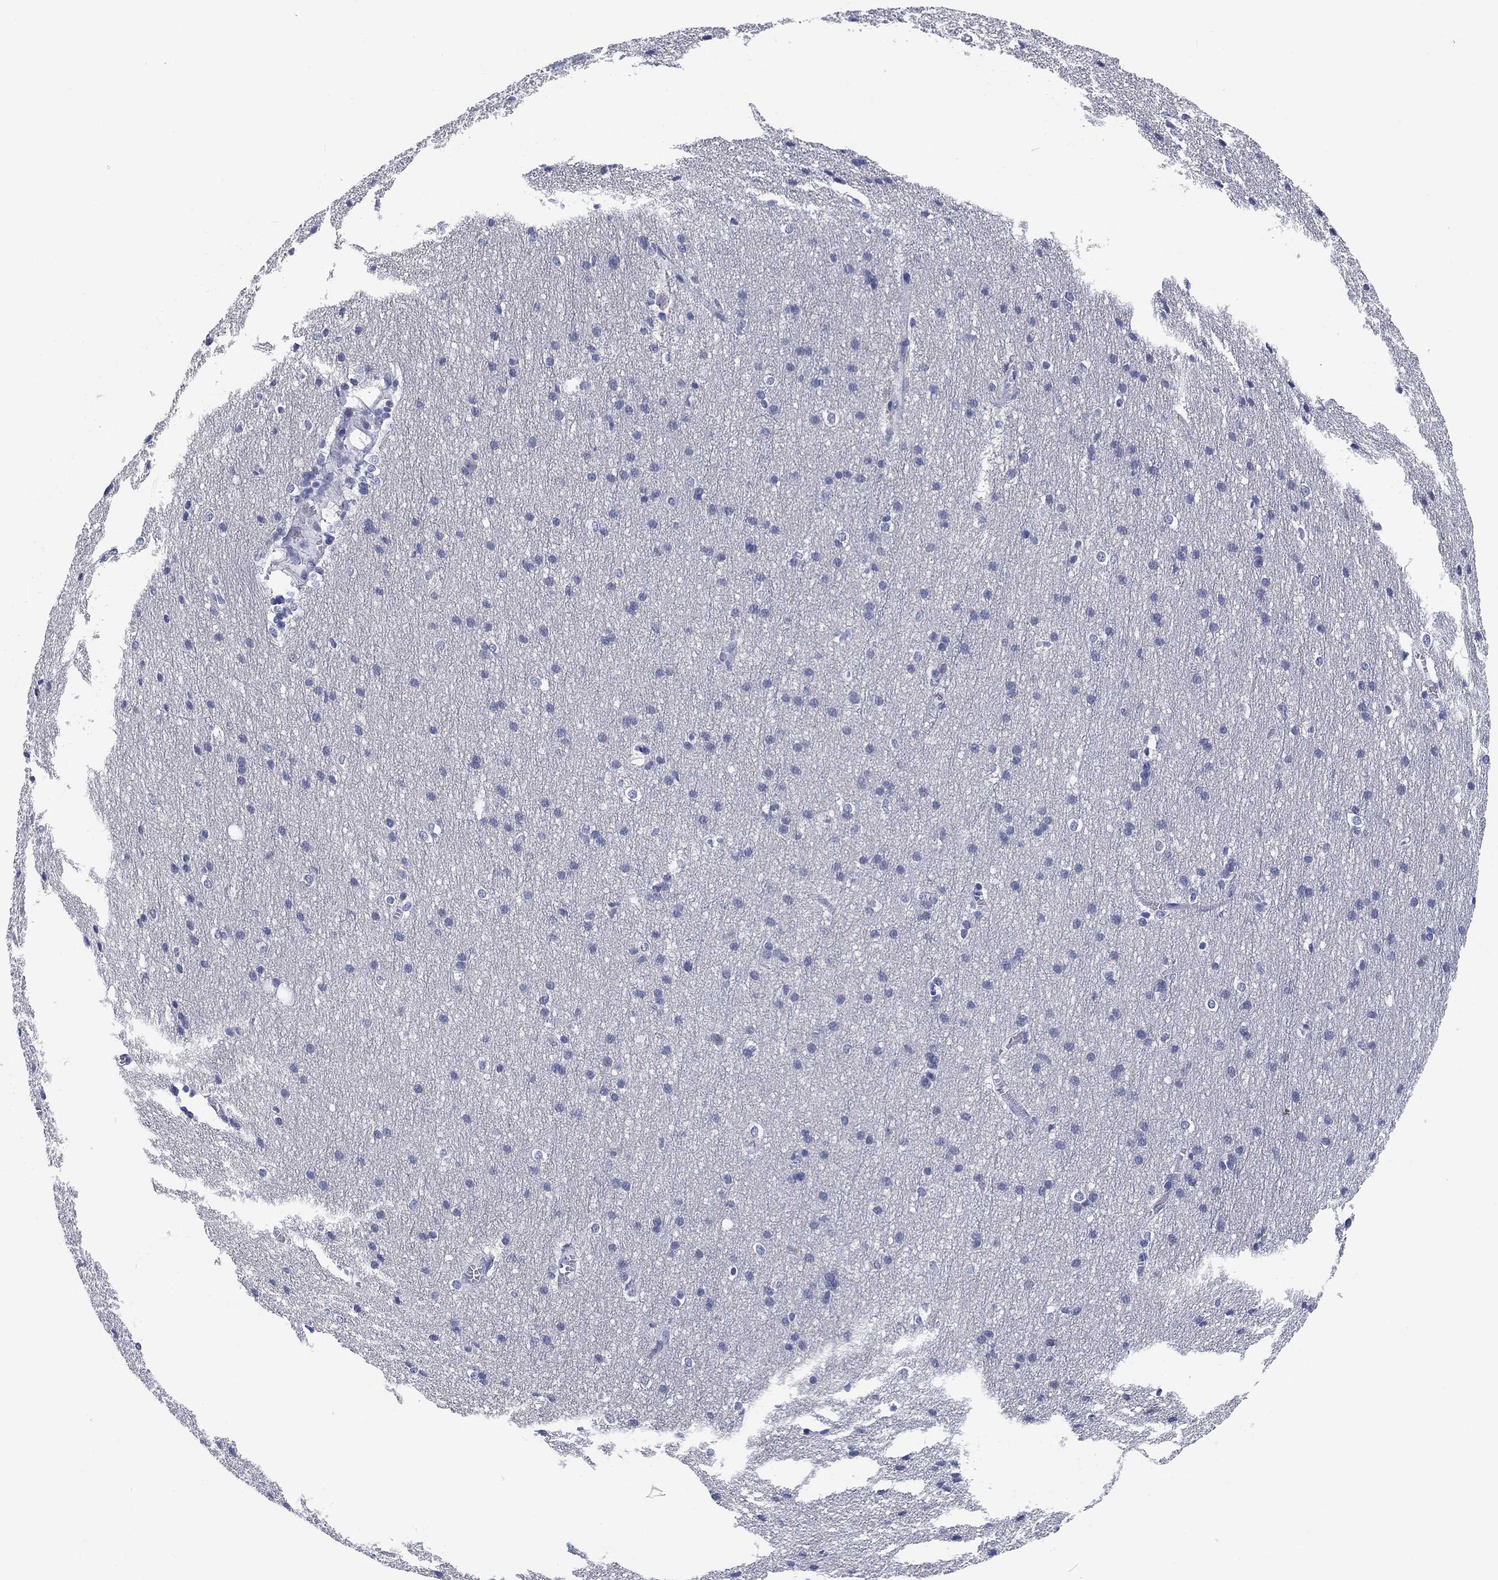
{"staining": {"intensity": "negative", "quantity": "none", "location": "none"}, "tissue": "cerebral cortex", "cell_type": "Endothelial cells", "image_type": "normal", "snomed": [{"axis": "morphology", "description": "Normal tissue, NOS"}, {"axis": "topography", "description": "Cerebral cortex"}], "caption": "This is an IHC image of normal cerebral cortex. There is no positivity in endothelial cells.", "gene": "CLUL1", "patient": {"sex": "male", "age": 37}}